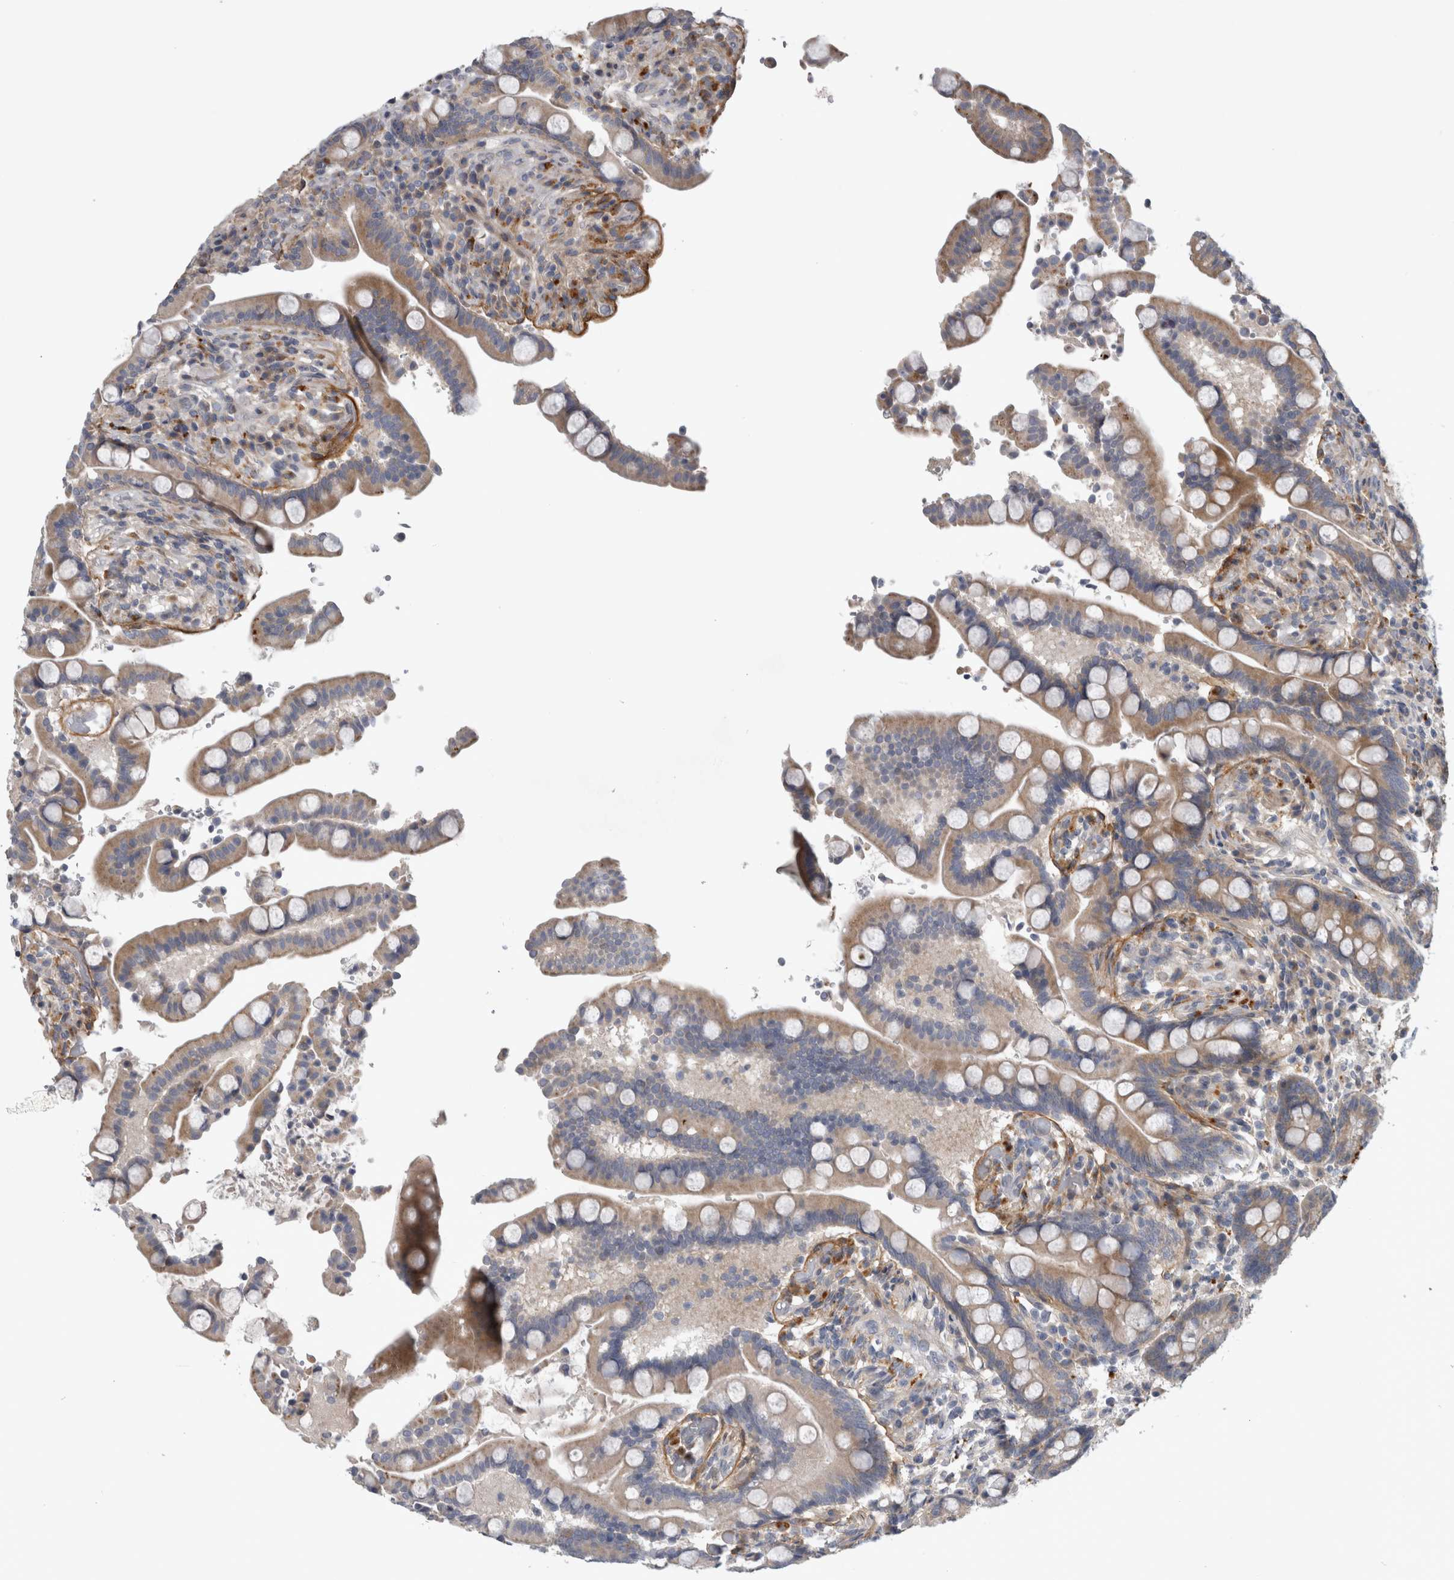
{"staining": {"intensity": "weak", "quantity": ">75%", "location": "cytoplasmic/membranous"}, "tissue": "colon", "cell_type": "Endothelial cells", "image_type": "normal", "snomed": [{"axis": "morphology", "description": "Normal tissue, NOS"}, {"axis": "topography", "description": "Colon"}], "caption": "Immunohistochemistry (DAB) staining of normal colon exhibits weak cytoplasmic/membranous protein staining in about >75% of endothelial cells. The protein of interest is stained brown, and the nuclei are stained in blue (DAB (3,3'-diaminobenzidine) IHC with brightfield microscopy, high magnification).", "gene": "ATXN2", "patient": {"sex": "male", "age": 73}}